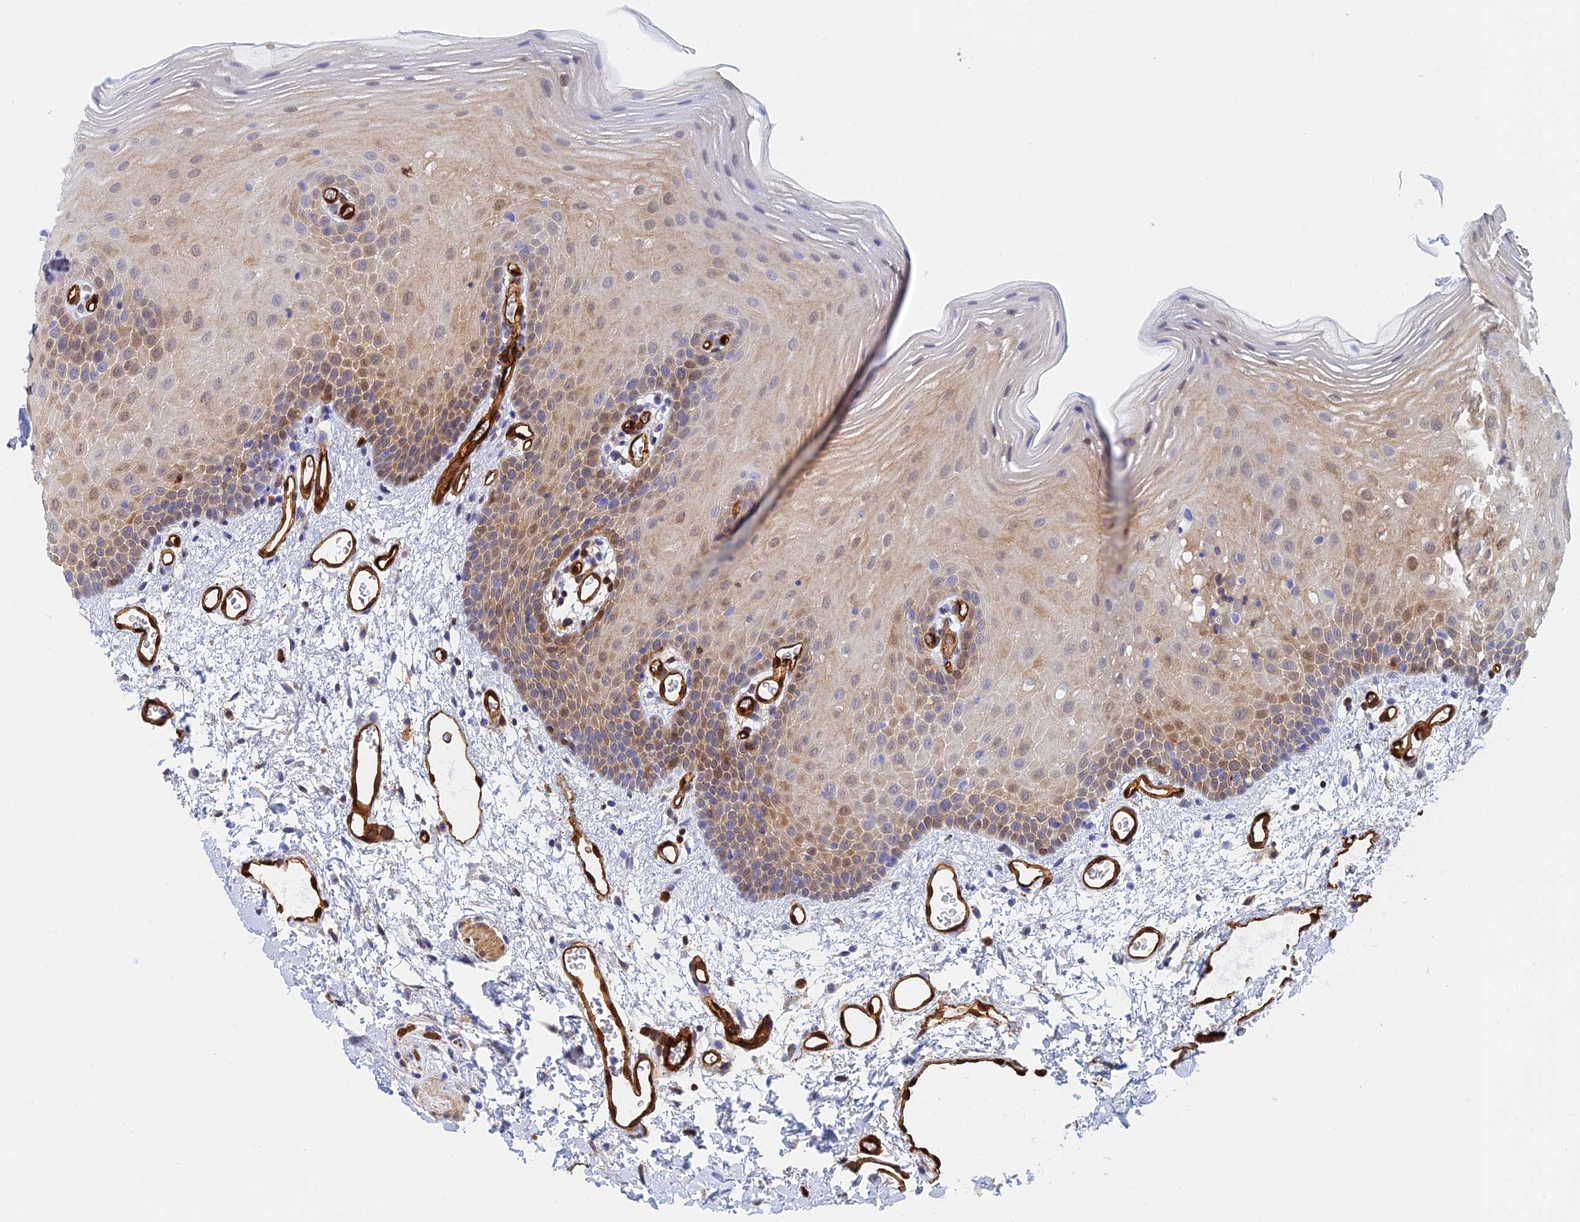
{"staining": {"intensity": "moderate", "quantity": "25%-75%", "location": "cytoplasmic/membranous,nuclear"}, "tissue": "oral mucosa", "cell_type": "Squamous epithelial cells", "image_type": "normal", "snomed": [{"axis": "morphology", "description": "Normal tissue, NOS"}, {"axis": "topography", "description": "Oral tissue"}], "caption": "Immunohistochemistry of normal human oral mucosa displays medium levels of moderate cytoplasmic/membranous,nuclear positivity in about 25%-75% of squamous epithelial cells. The protein is shown in brown color, while the nuclei are stained blue.", "gene": "CRIP2", "patient": {"sex": "female", "age": 70}}